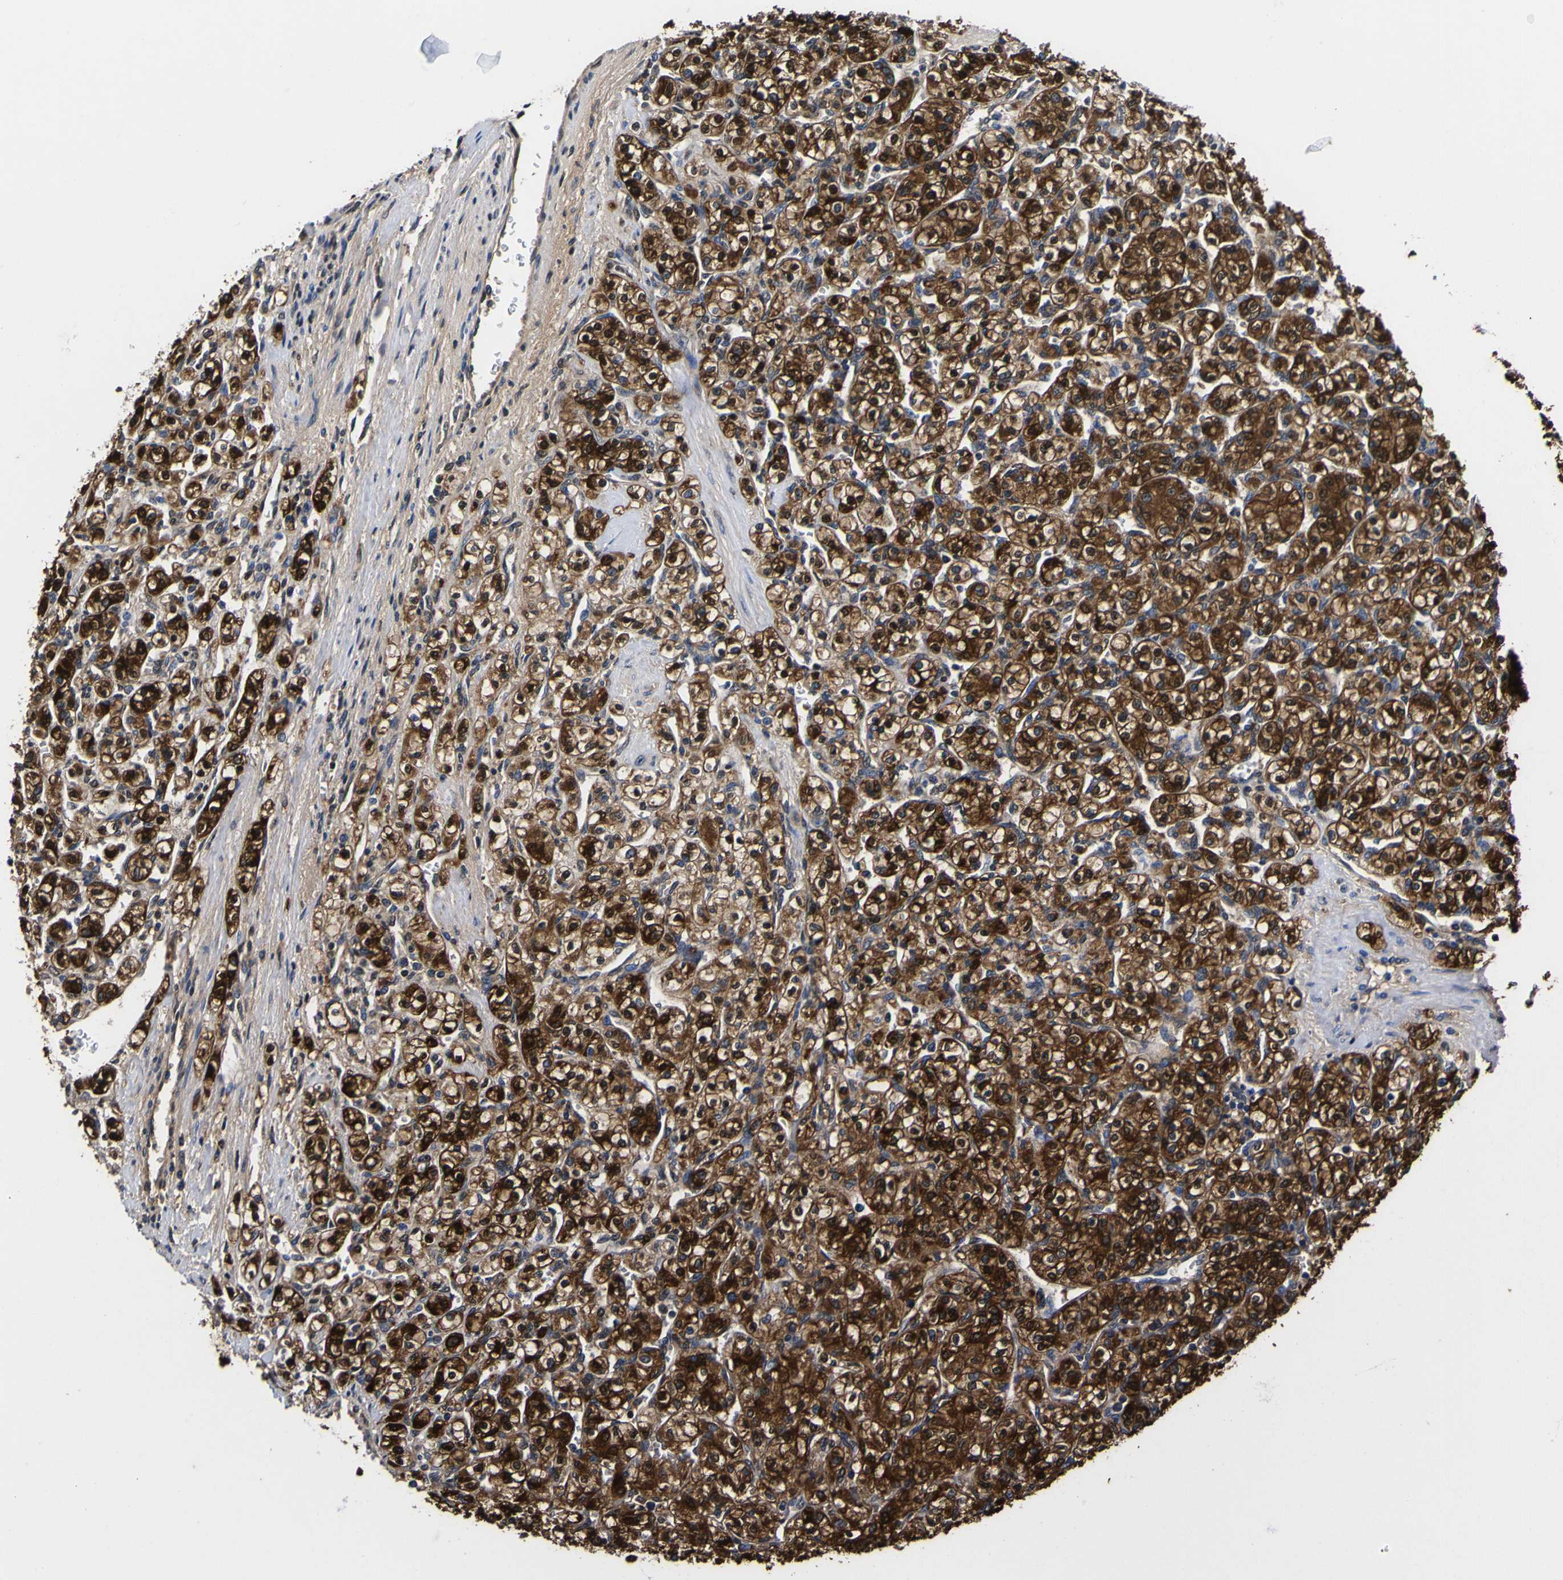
{"staining": {"intensity": "strong", "quantity": ">75%", "location": "cytoplasmic/membranous,nuclear"}, "tissue": "renal cancer", "cell_type": "Tumor cells", "image_type": "cancer", "snomed": [{"axis": "morphology", "description": "Adenocarcinoma, NOS"}, {"axis": "topography", "description": "Kidney"}], "caption": "Human renal adenocarcinoma stained with a protein marker exhibits strong staining in tumor cells.", "gene": "FAM110B", "patient": {"sex": "male", "age": 77}}